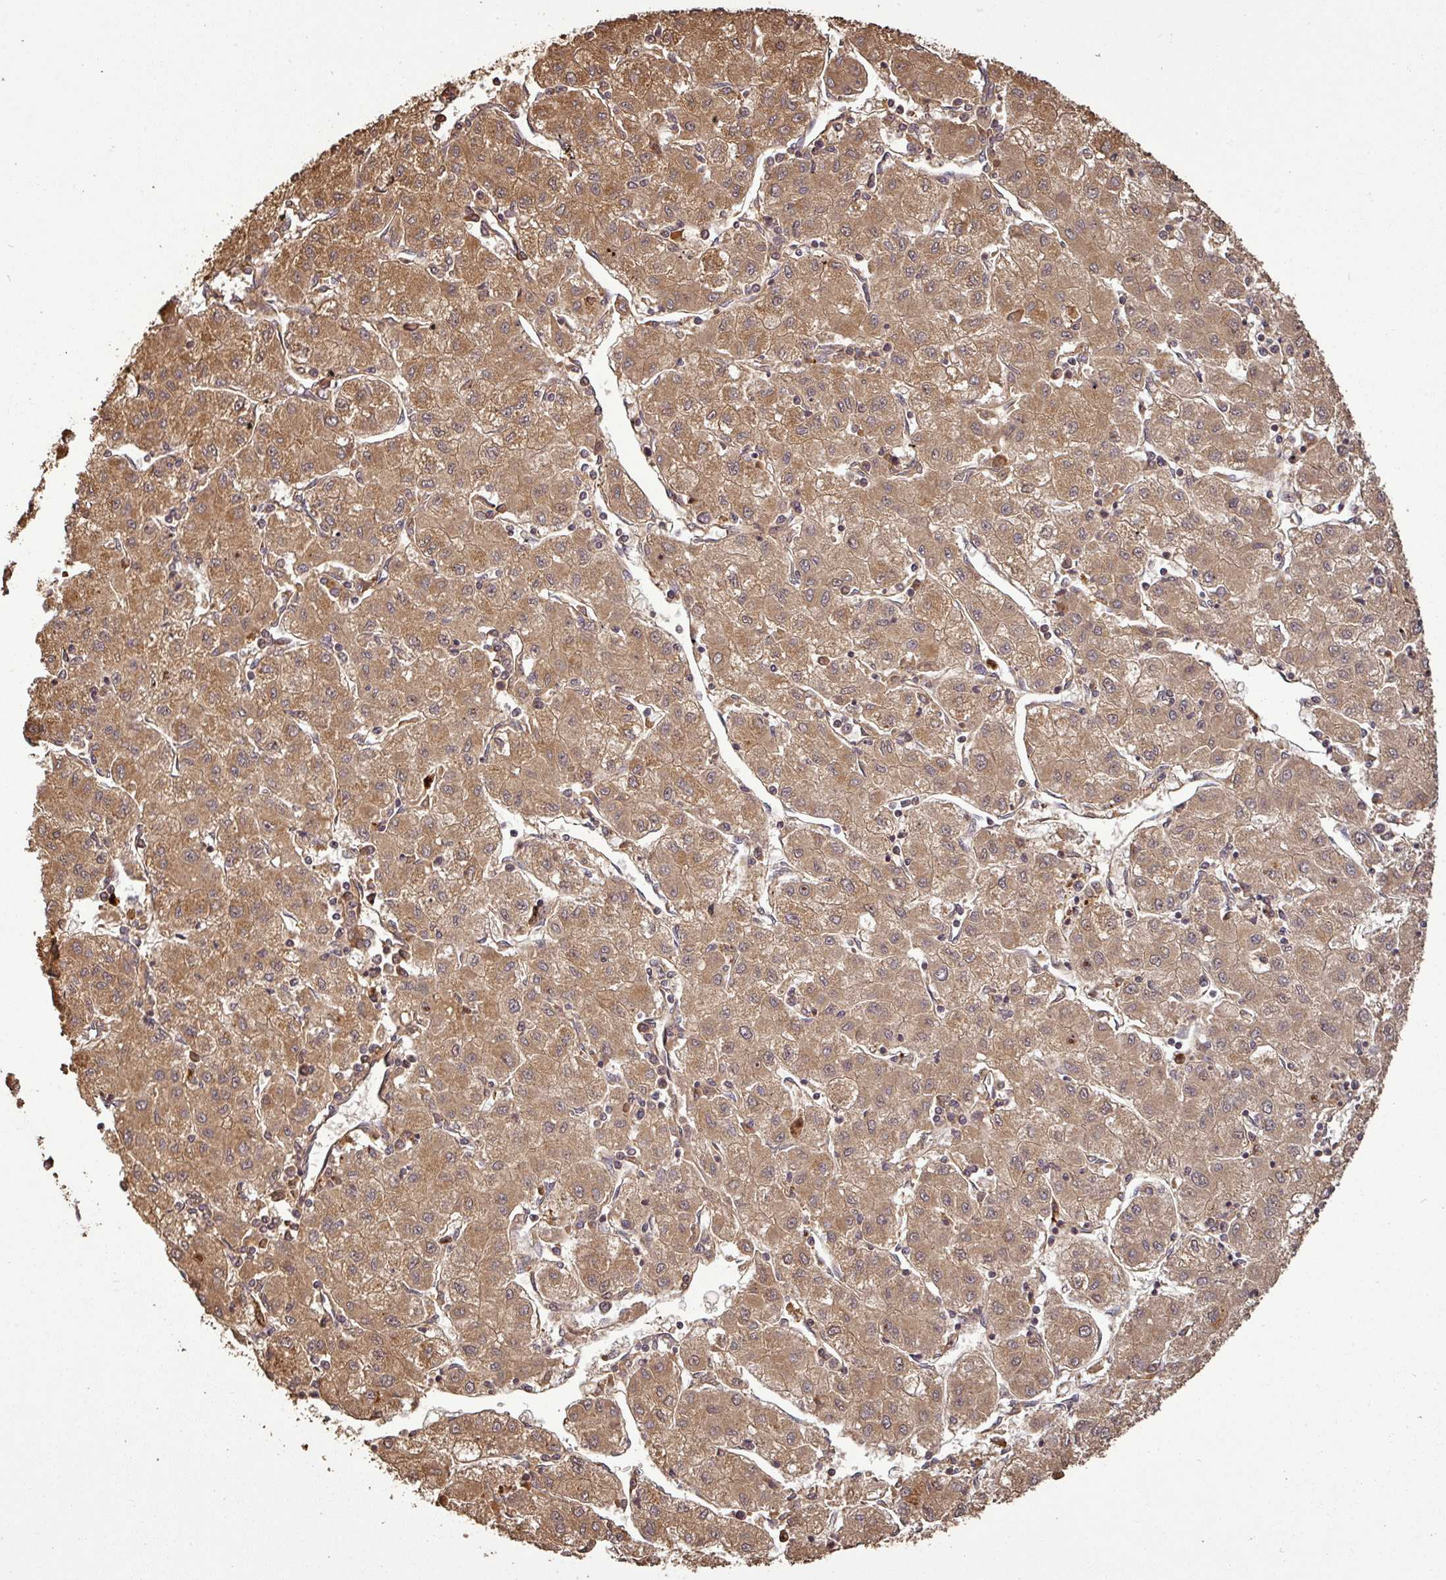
{"staining": {"intensity": "moderate", "quantity": ">75%", "location": "cytoplasmic/membranous"}, "tissue": "liver cancer", "cell_type": "Tumor cells", "image_type": "cancer", "snomed": [{"axis": "morphology", "description": "Carcinoma, Hepatocellular, NOS"}, {"axis": "topography", "description": "Liver"}], "caption": "Protein expression analysis of human liver cancer (hepatocellular carcinoma) reveals moderate cytoplasmic/membranous staining in about >75% of tumor cells.", "gene": "PLEKHM1", "patient": {"sex": "male", "age": 72}}